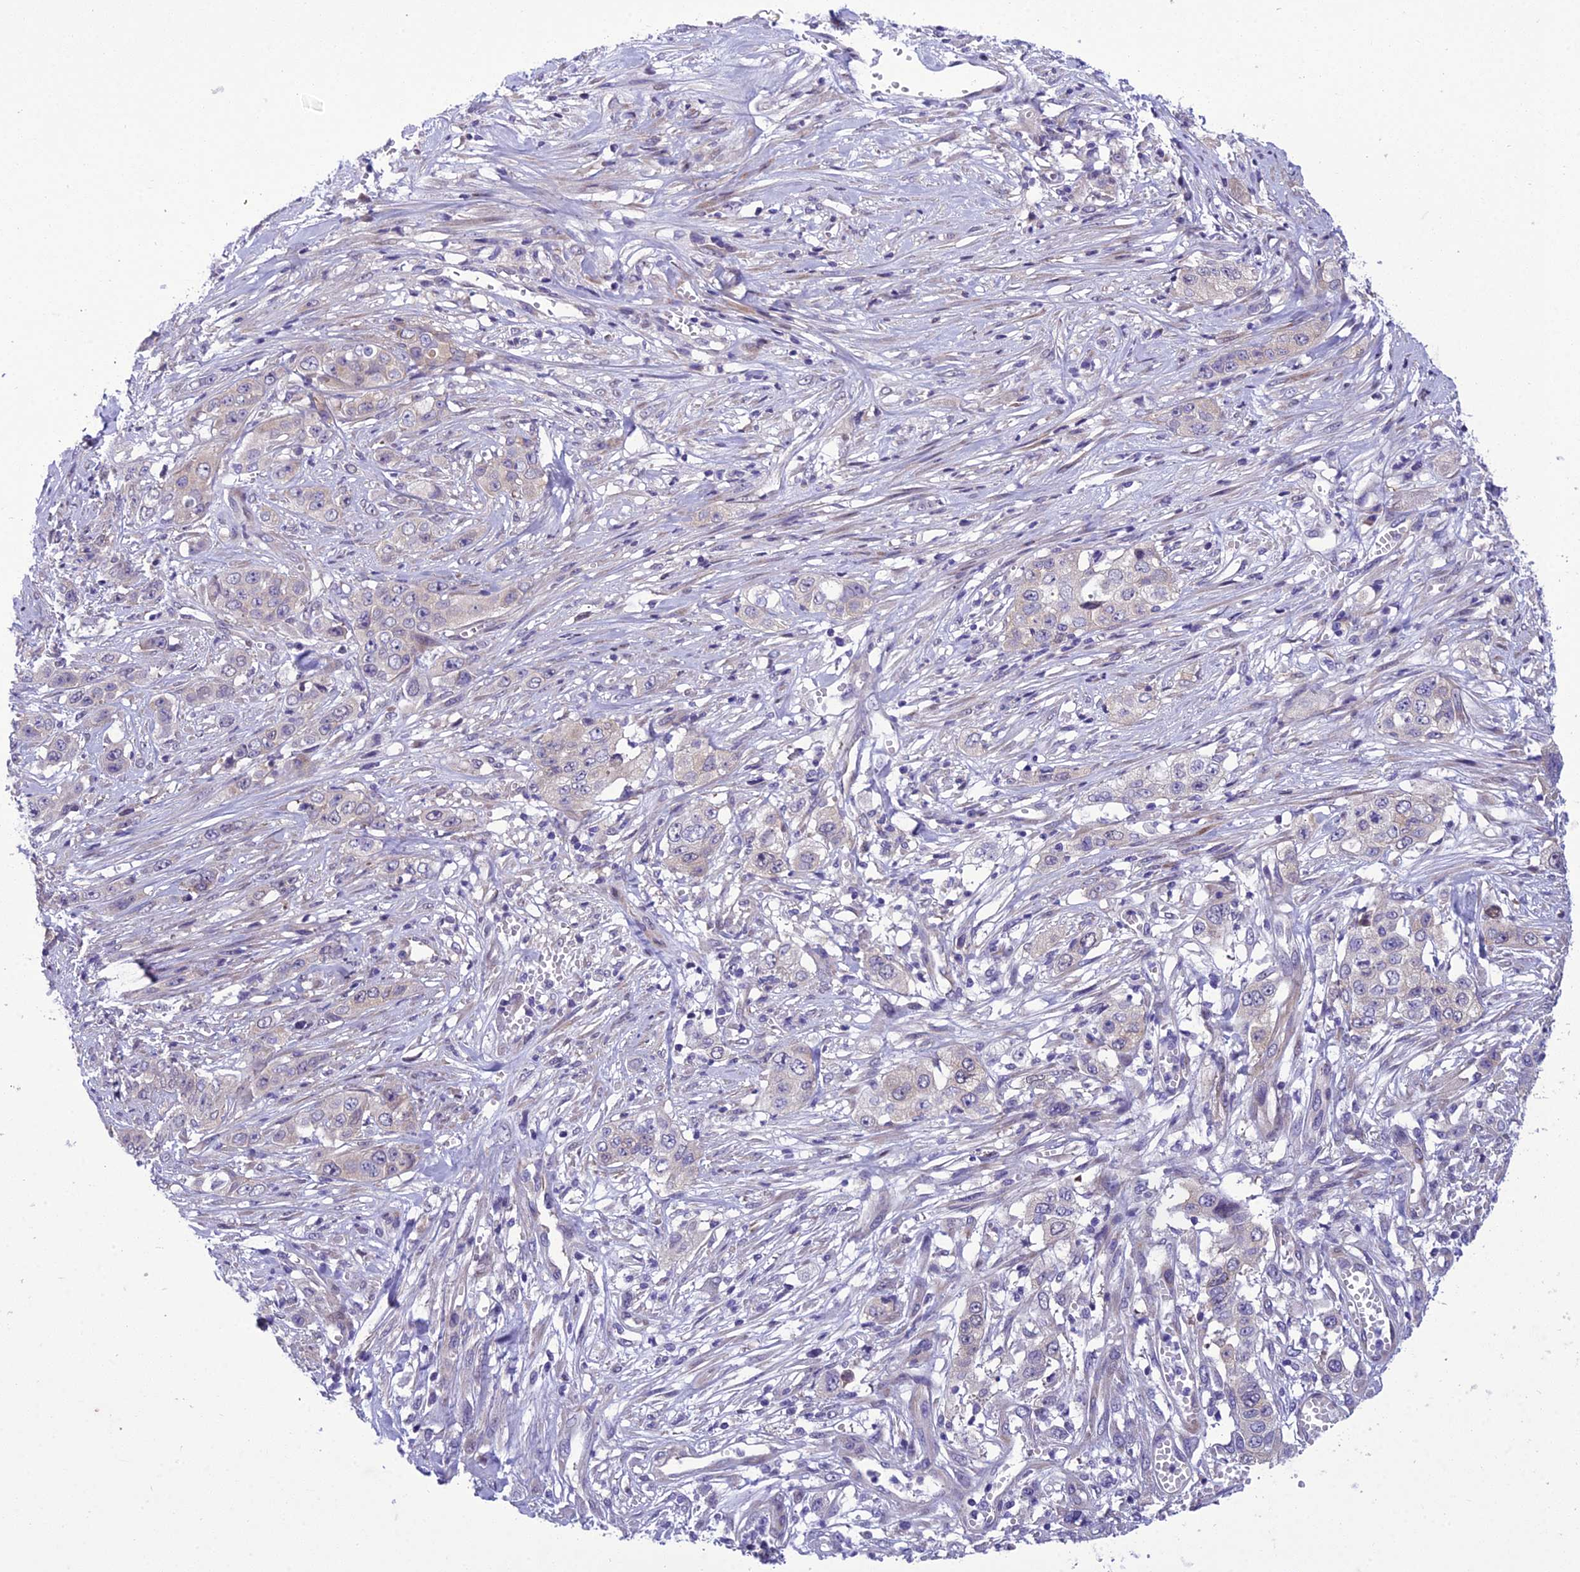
{"staining": {"intensity": "negative", "quantity": "none", "location": "none"}, "tissue": "stomach cancer", "cell_type": "Tumor cells", "image_type": "cancer", "snomed": [{"axis": "morphology", "description": "Adenocarcinoma, NOS"}, {"axis": "topography", "description": "Stomach, upper"}], "caption": "Tumor cells are negative for protein expression in human stomach cancer (adenocarcinoma).", "gene": "GAB4", "patient": {"sex": "male", "age": 62}}